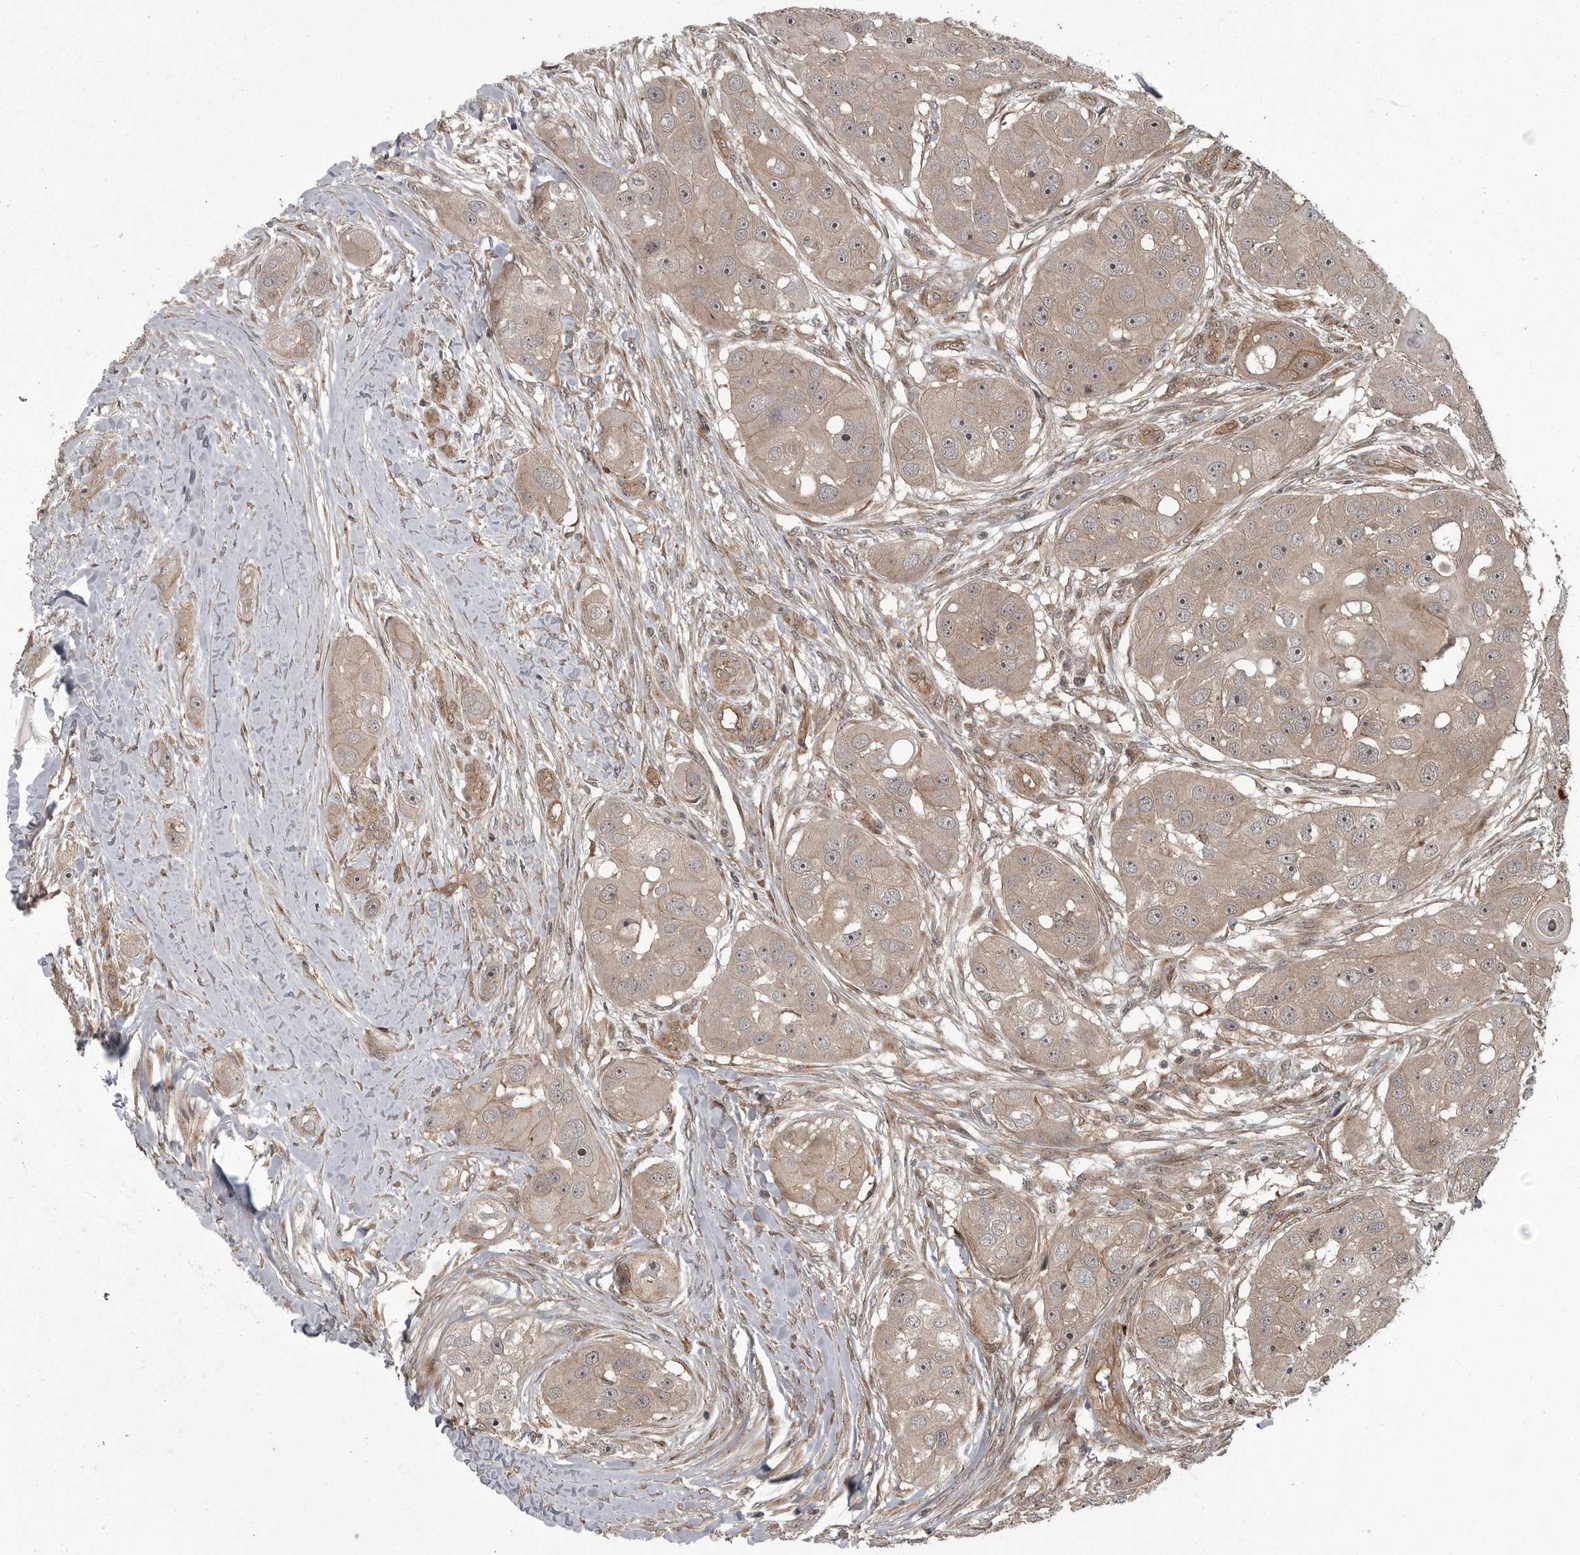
{"staining": {"intensity": "weak", "quantity": "<25%", "location": "cytoplasmic/membranous"}, "tissue": "head and neck cancer", "cell_type": "Tumor cells", "image_type": "cancer", "snomed": [{"axis": "morphology", "description": "Normal tissue, NOS"}, {"axis": "morphology", "description": "Squamous cell carcinoma, NOS"}, {"axis": "topography", "description": "Skeletal muscle"}, {"axis": "topography", "description": "Head-Neck"}], "caption": "The immunohistochemistry (IHC) histopathology image has no significant expression in tumor cells of head and neck cancer tissue. (DAB immunohistochemistry visualized using brightfield microscopy, high magnification).", "gene": "DNAJC8", "patient": {"sex": "male", "age": 51}}